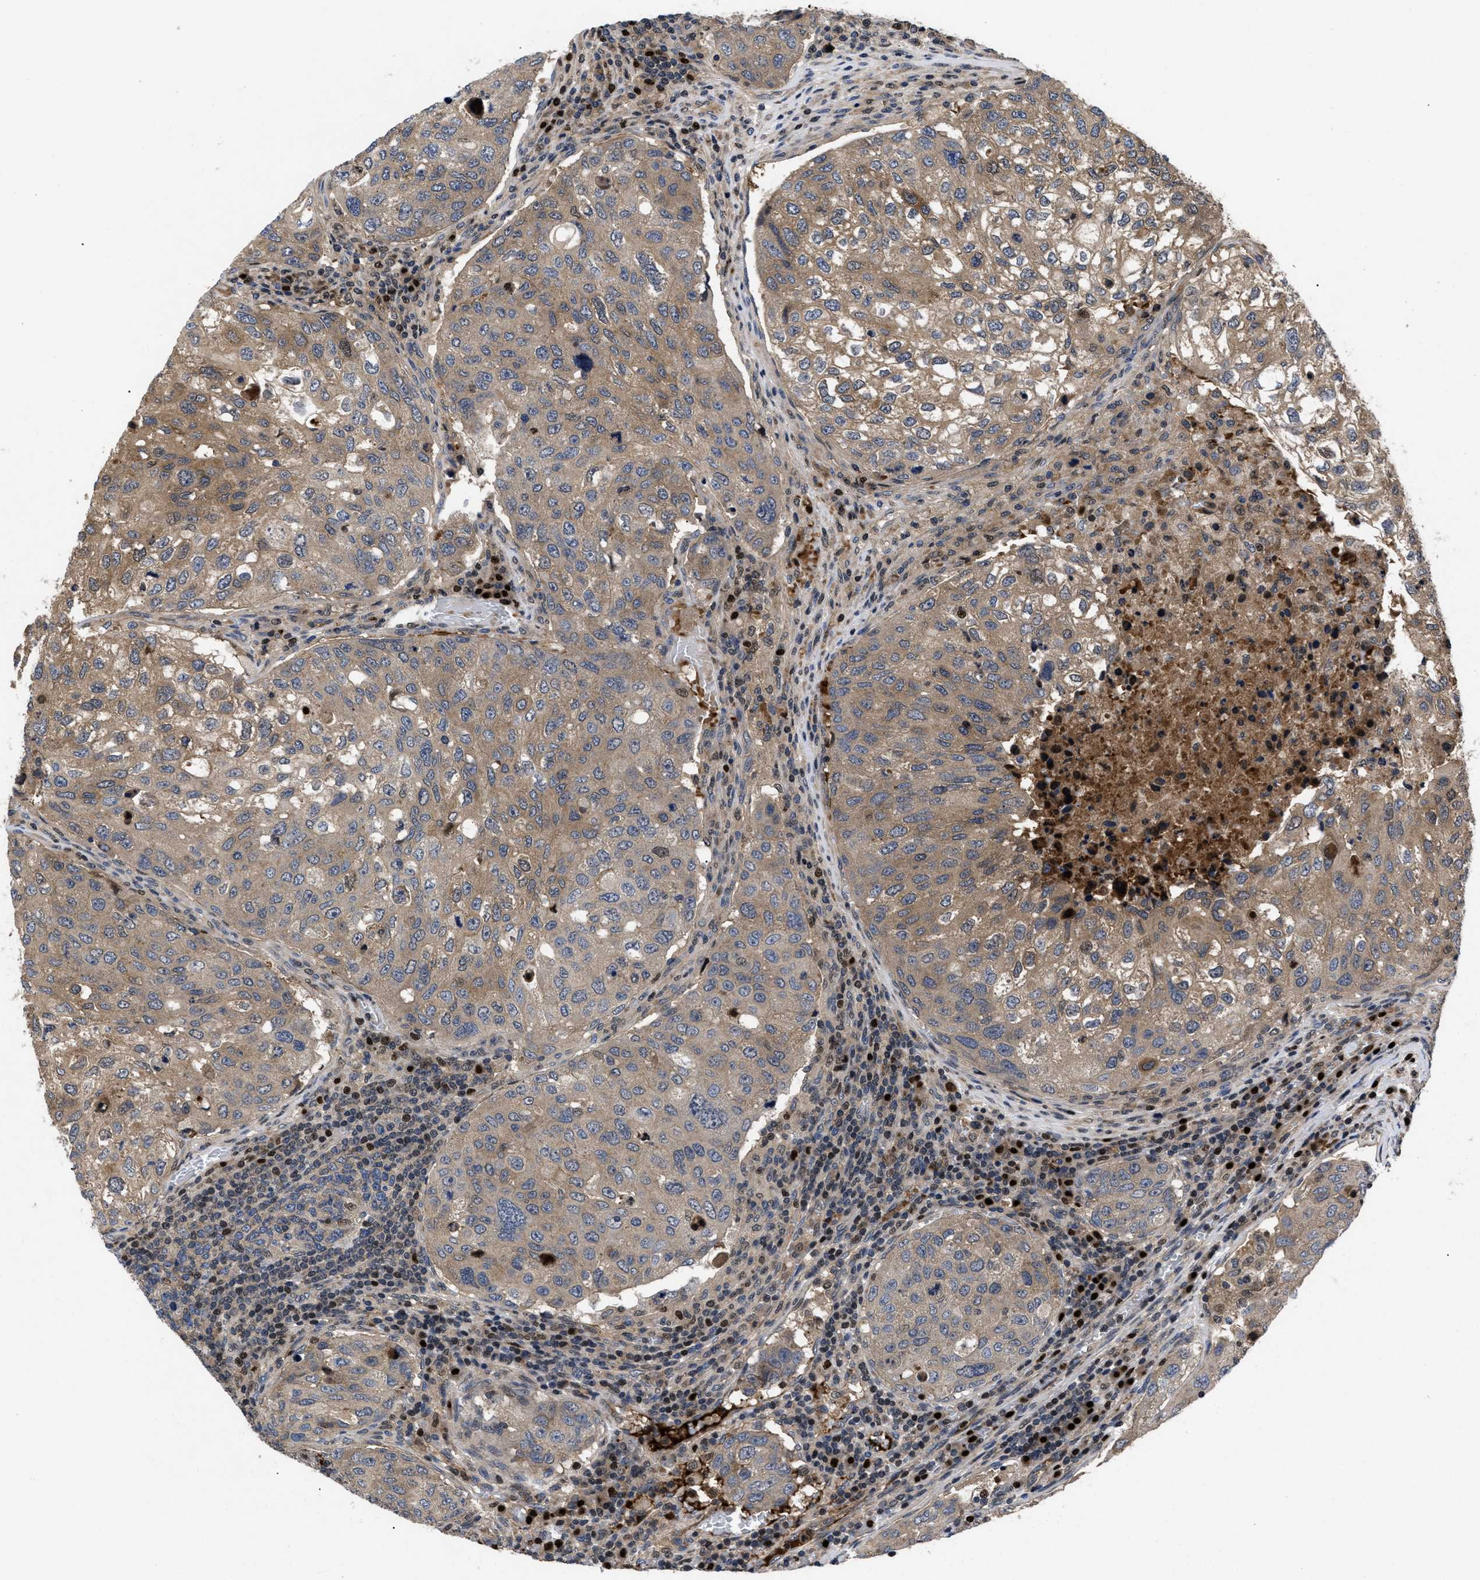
{"staining": {"intensity": "weak", "quantity": ">75%", "location": "cytoplasmic/membranous"}, "tissue": "urothelial cancer", "cell_type": "Tumor cells", "image_type": "cancer", "snomed": [{"axis": "morphology", "description": "Urothelial carcinoma, High grade"}, {"axis": "topography", "description": "Lymph node"}, {"axis": "topography", "description": "Urinary bladder"}], "caption": "High-grade urothelial carcinoma was stained to show a protein in brown. There is low levels of weak cytoplasmic/membranous staining in about >75% of tumor cells. Nuclei are stained in blue.", "gene": "FAM200A", "patient": {"sex": "male", "age": 51}}